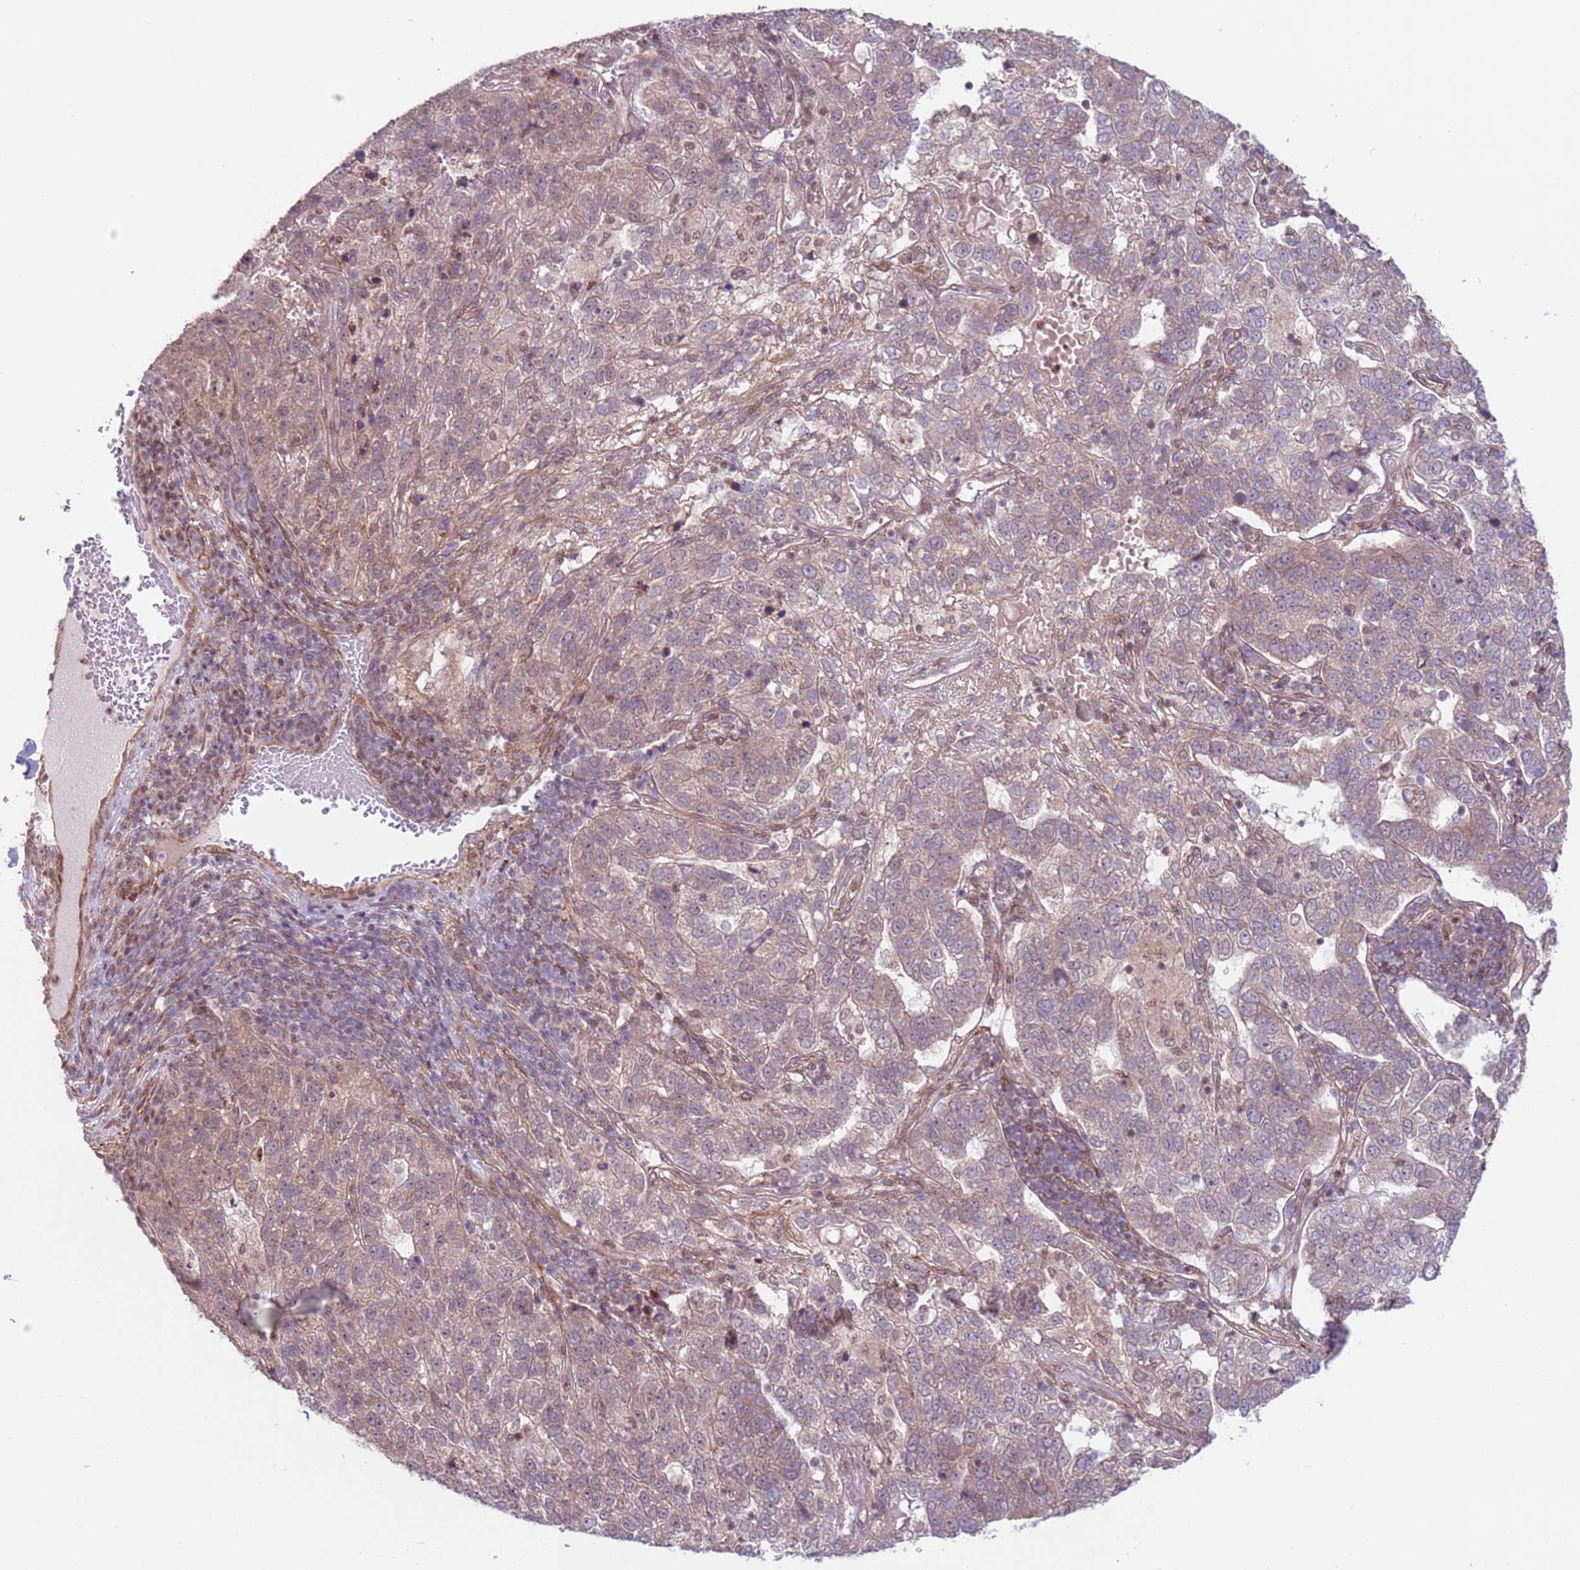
{"staining": {"intensity": "weak", "quantity": ">75%", "location": "cytoplasmic/membranous"}, "tissue": "pancreatic cancer", "cell_type": "Tumor cells", "image_type": "cancer", "snomed": [{"axis": "morphology", "description": "Adenocarcinoma, NOS"}, {"axis": "topography", "description": "Pancreas"}], "caption": "Pancreatic cancer stained with DAB (3,3'-diaminobenzidine) immunohistochemistry (IHC) demonstrates low levels of weak cytoplasmic/membranous expression in approximately >75% of tumor cells.", "gene": "DCAF4", "patient": {"sex": "female", "age": 61}}